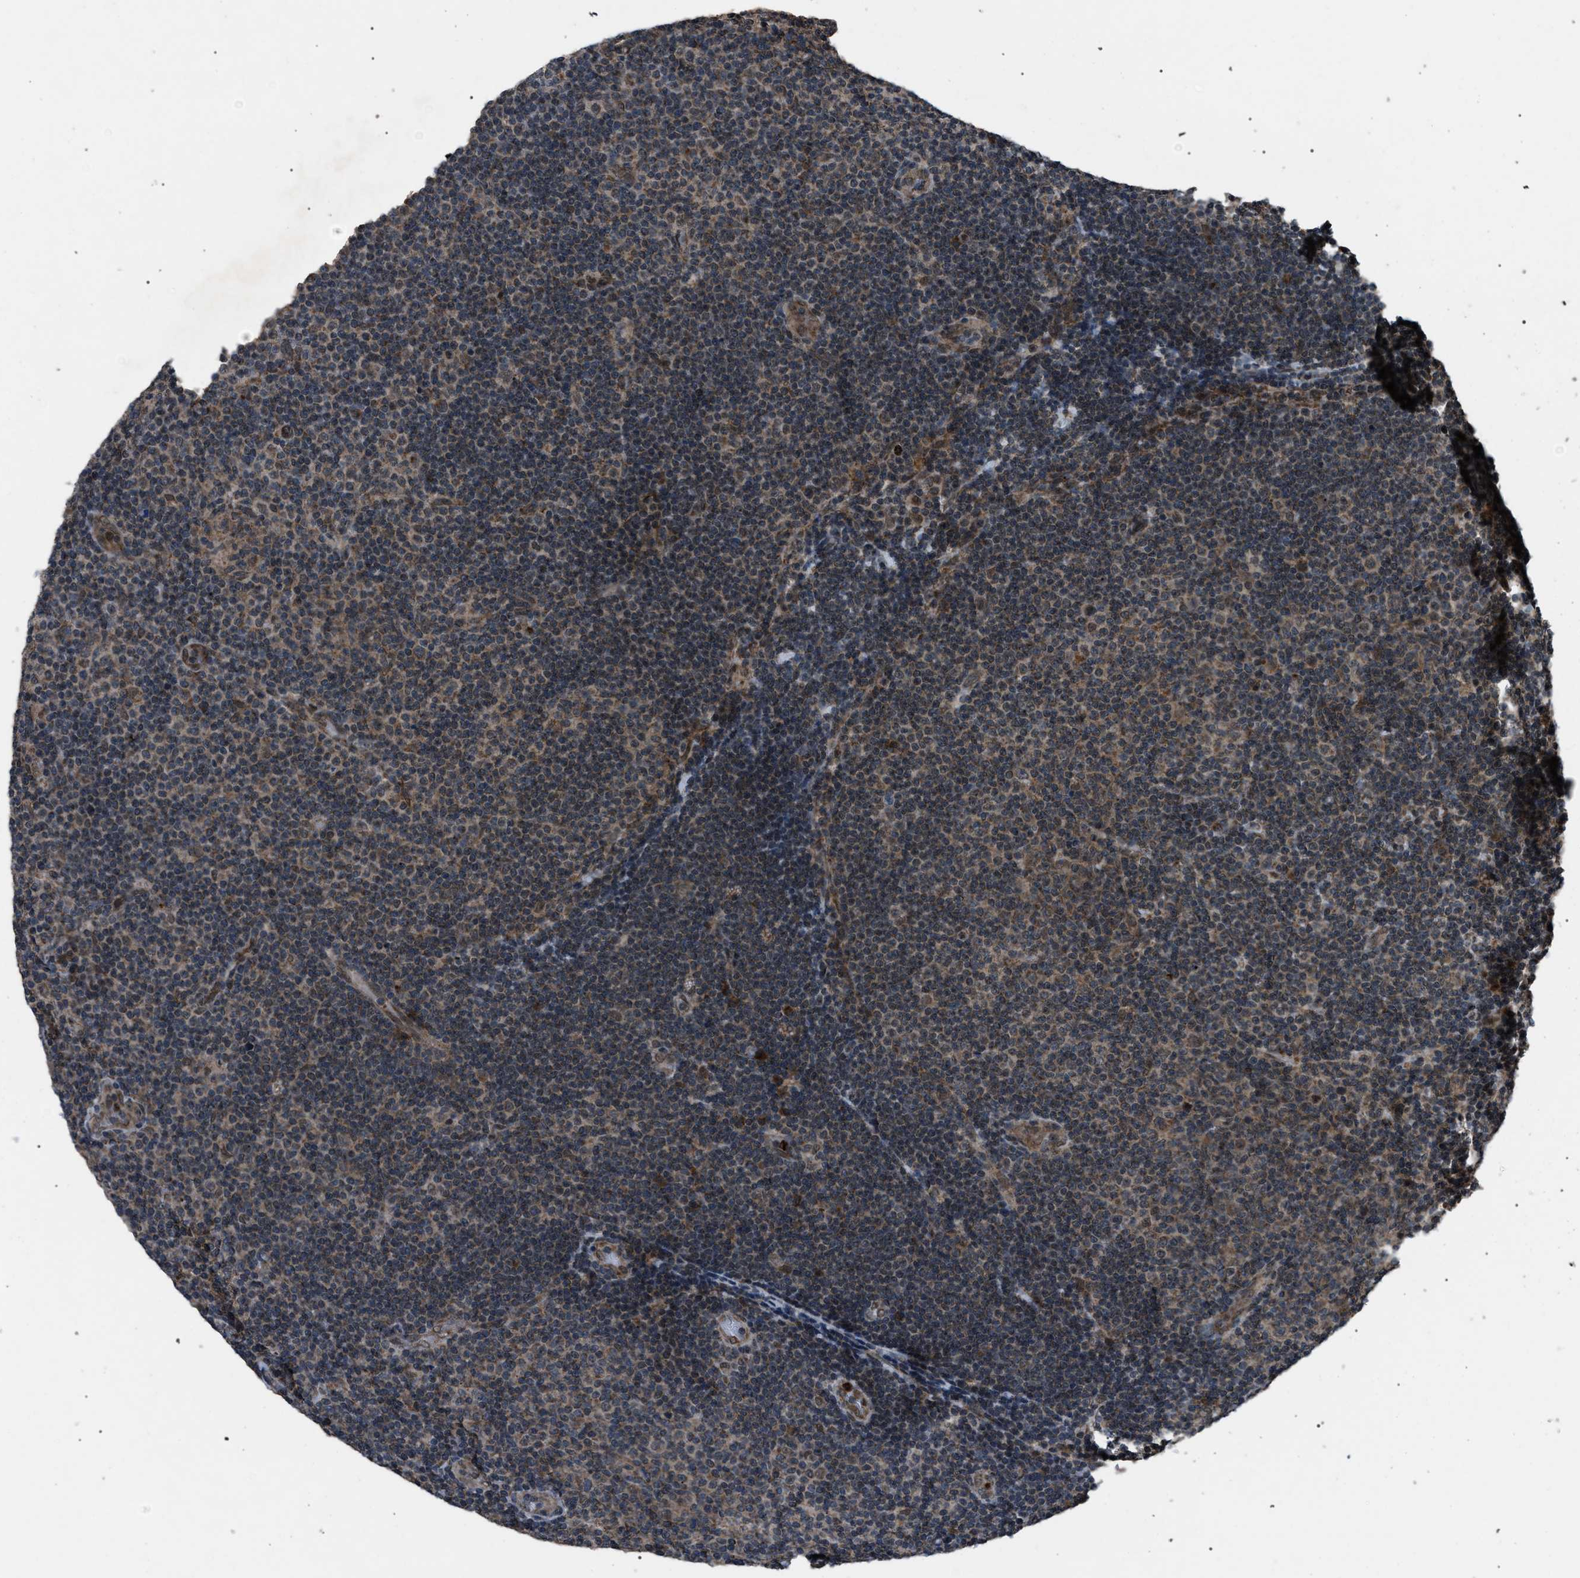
{"staining": {"intensity": "strong", "quantity": "25%-75%", "location": "cytoplasmic/membranous"}, "tissue": "lymphoma", "cell_type": "Tumor cells", "image_type": "cancer", "snomed": [{"axis": "morphology", "description": "Malignant lymphoma, non-Hodgkin's type, Low grade"}, {"axis": "topography", "description": "Lymph node"}], "caption": "Malignant lymphoma, non-Hodgkin's type (low-grade) stained with a protein marker reveals strong staining in tumor cells.", "gene": "ZFAND2A", "patient": {"sex": "male", "age": 83}}